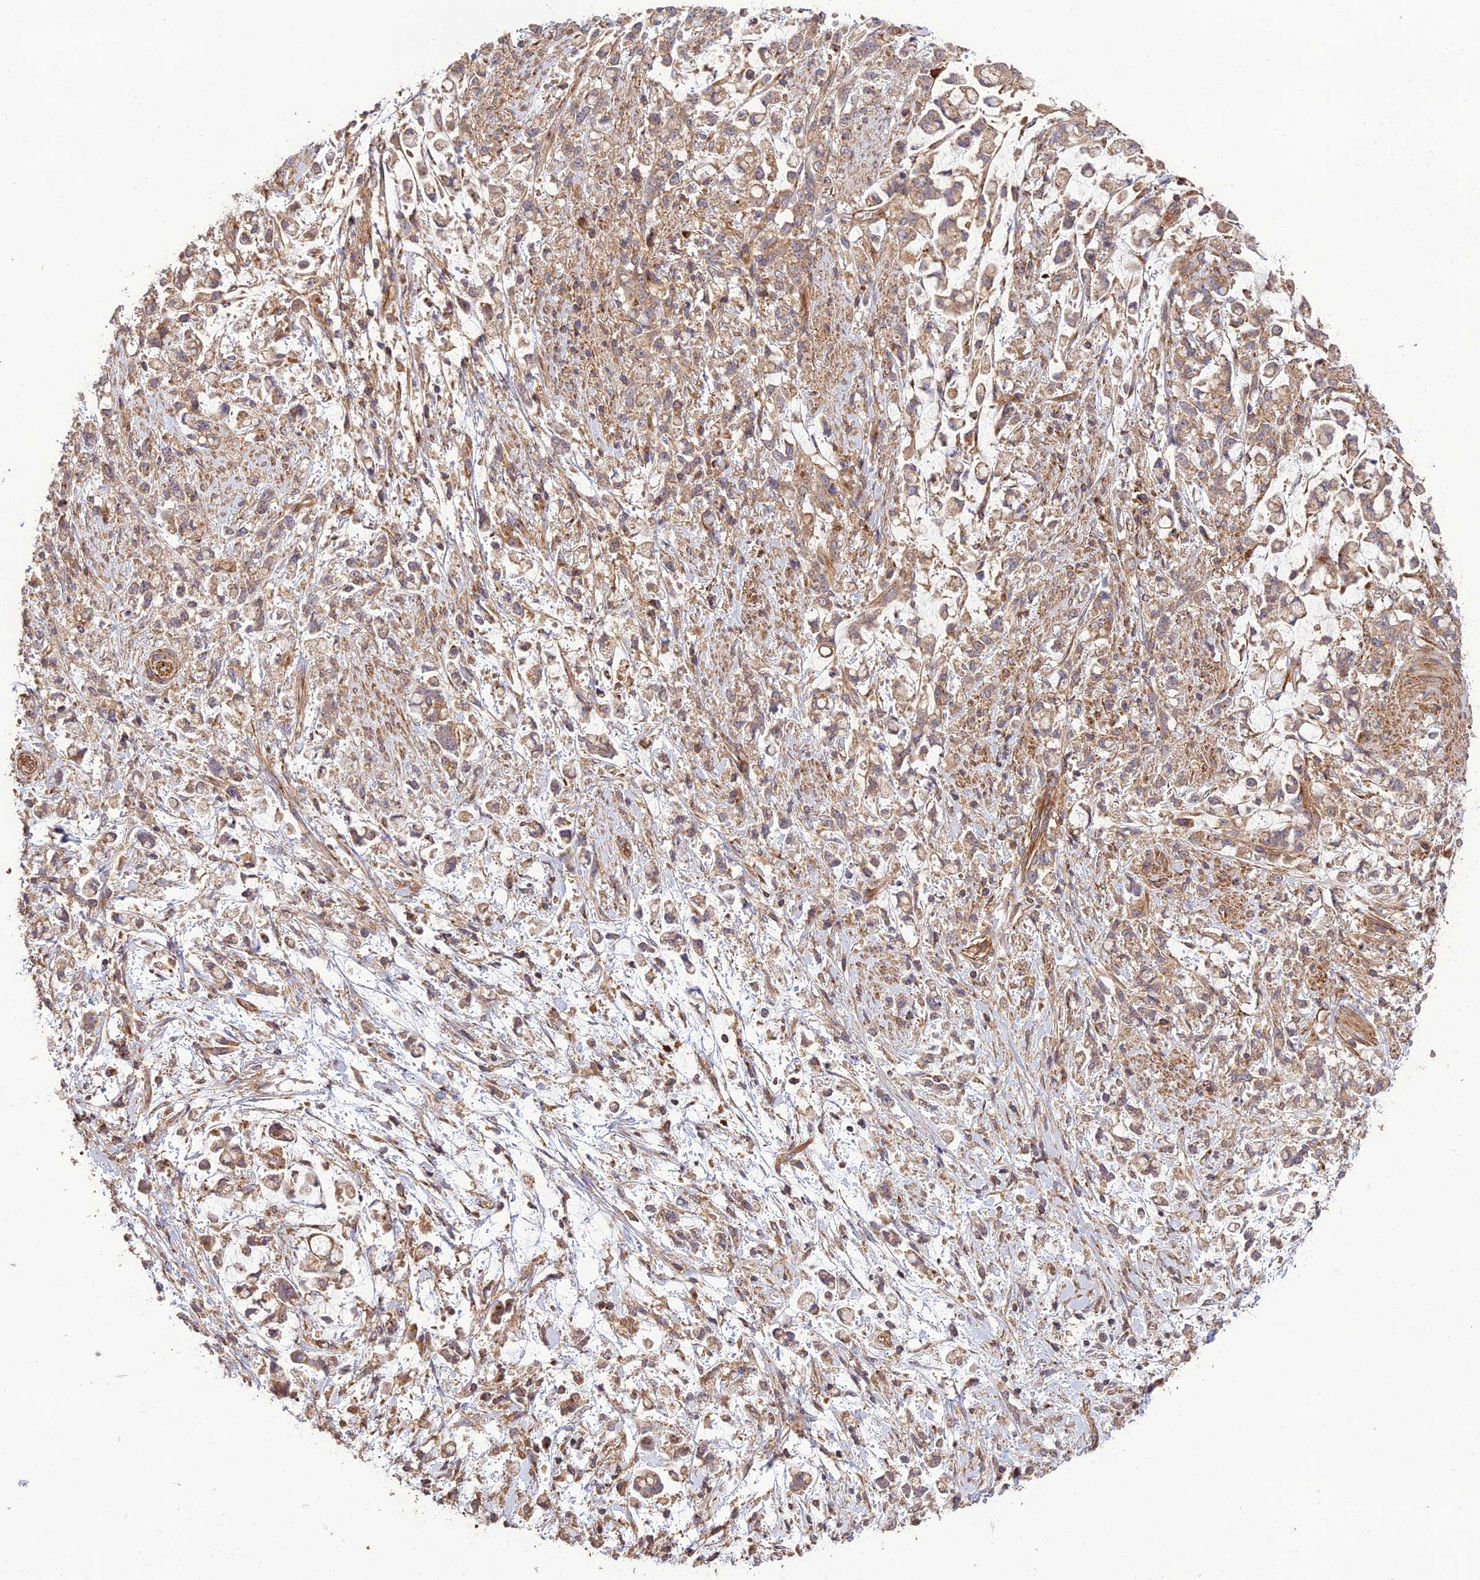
{"staining": {"intensity": "moderate", "quantity": ">75%", "location": "cytoplasmic/membranous"}, "tissue": "stomach cancer", "cell_type": "Tumor cells", "image_type": "cancer", "snomed": [{"axis": "morphology", "description": "Adenocarcinoma, NOS"}, {"axis": "topography", "description": "Stomach"}], "caption": "Immunohistochemistry (IHC) staining of stomach adenocarcinoma, which shows medium levels of moderate cytoplasmic/membranous expression in about >75% of tumor cells indicating moderate cytoplasmic/membranous protein positivity. The staining was performed using DAB (brown) for protein detection and nuclei were counterstained in hematoxylin (blue).", "gene": "TMEM131L", "patient": {"sex": "female", "age": 60}}